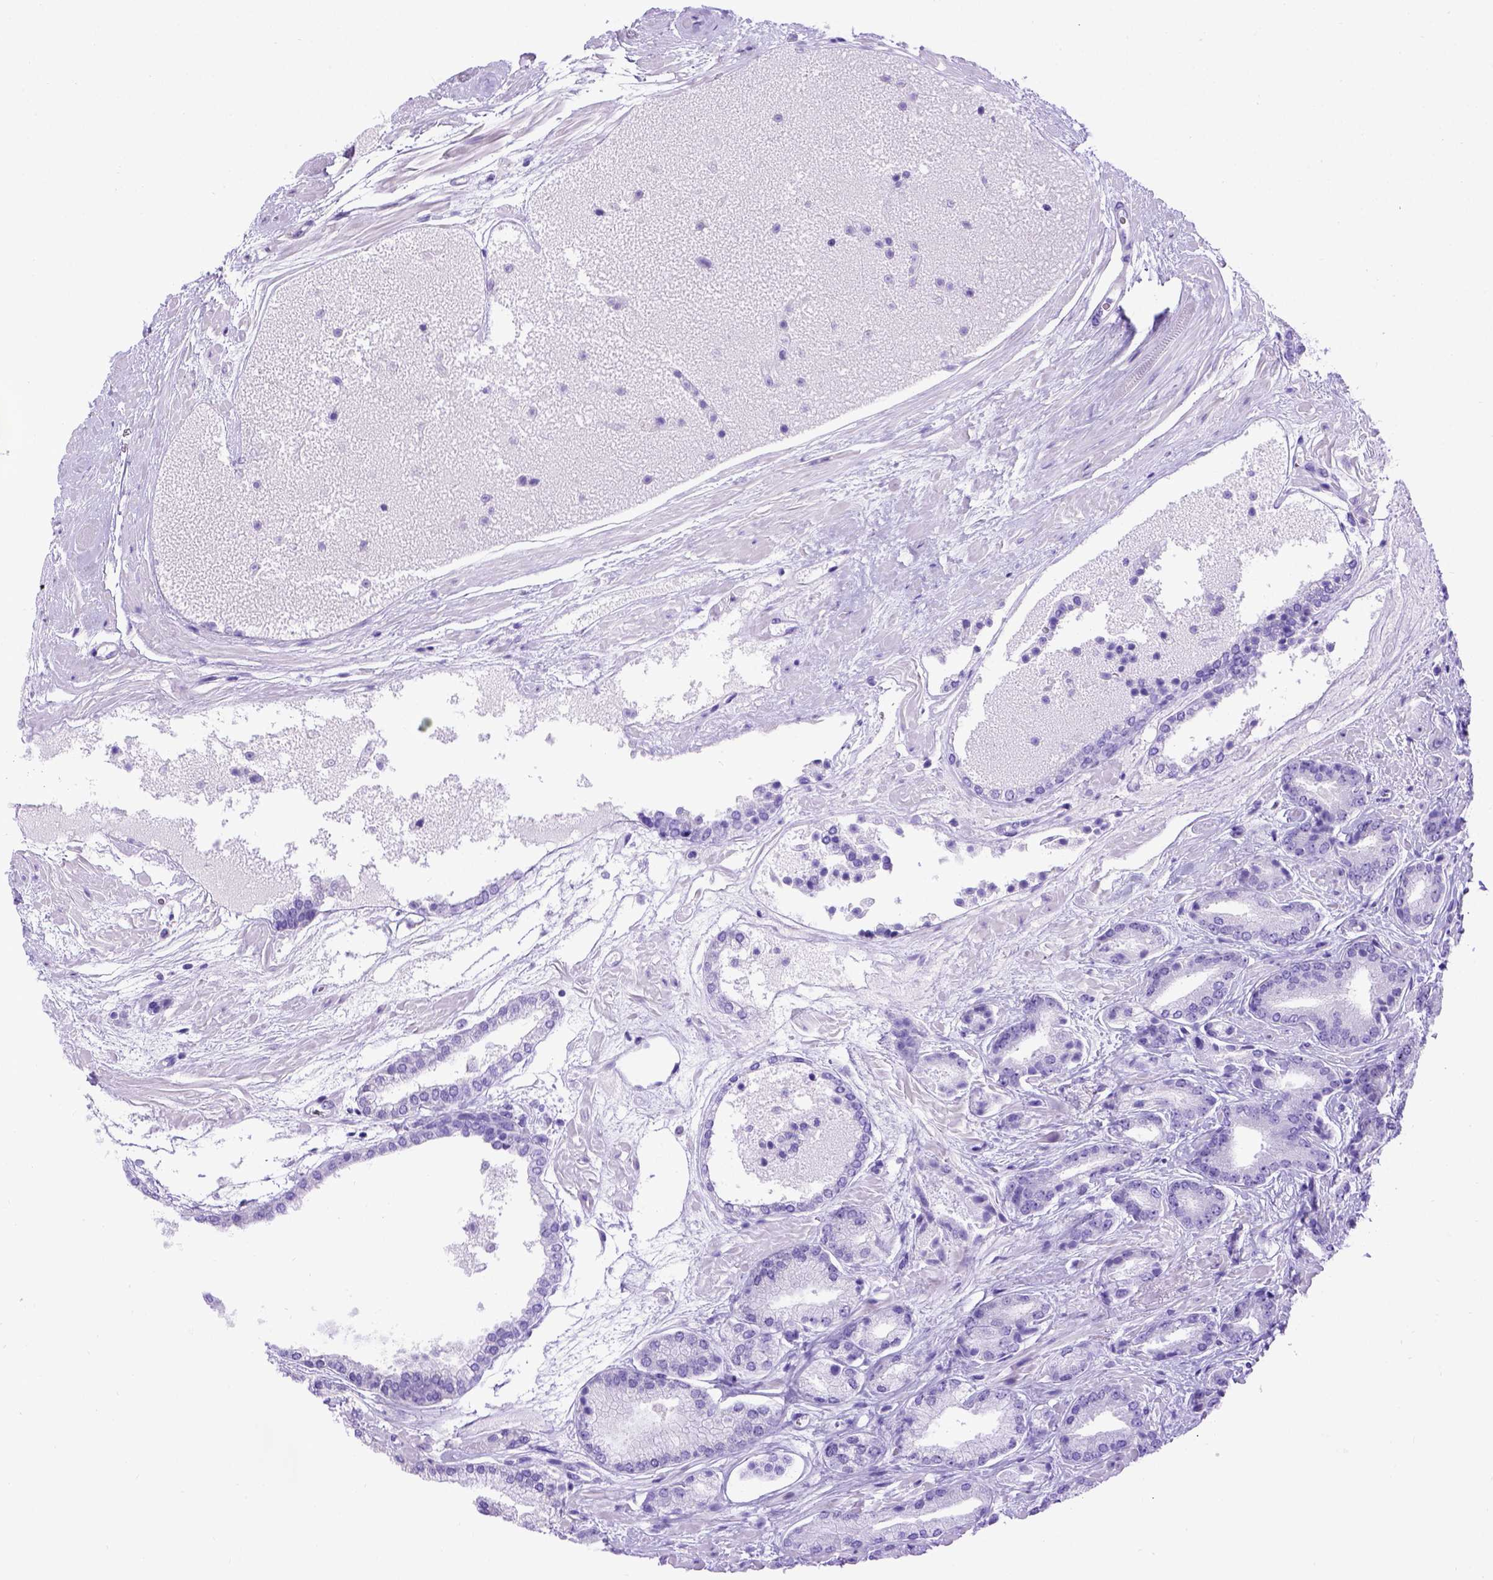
{"staining": {"intensity": "negative", "quantity": "none", "location": "none"}, "tissue": "prostate cancer", "cell_type": "Tumor cells", "image_type": "cancer", "snomed": [{"axis": "morphology", "description": "Adenocarcinoma, High grade"}, {"axis": "topography", "description": "Prostate"}], "caption": "IHC micrograph of human prostate adenocarcinoma (high-grade) stained for a protein (brown), which shows no staining in tumor cells.", "gene": "MEOX2", "patient": {"sex": "male", "age": 56}}